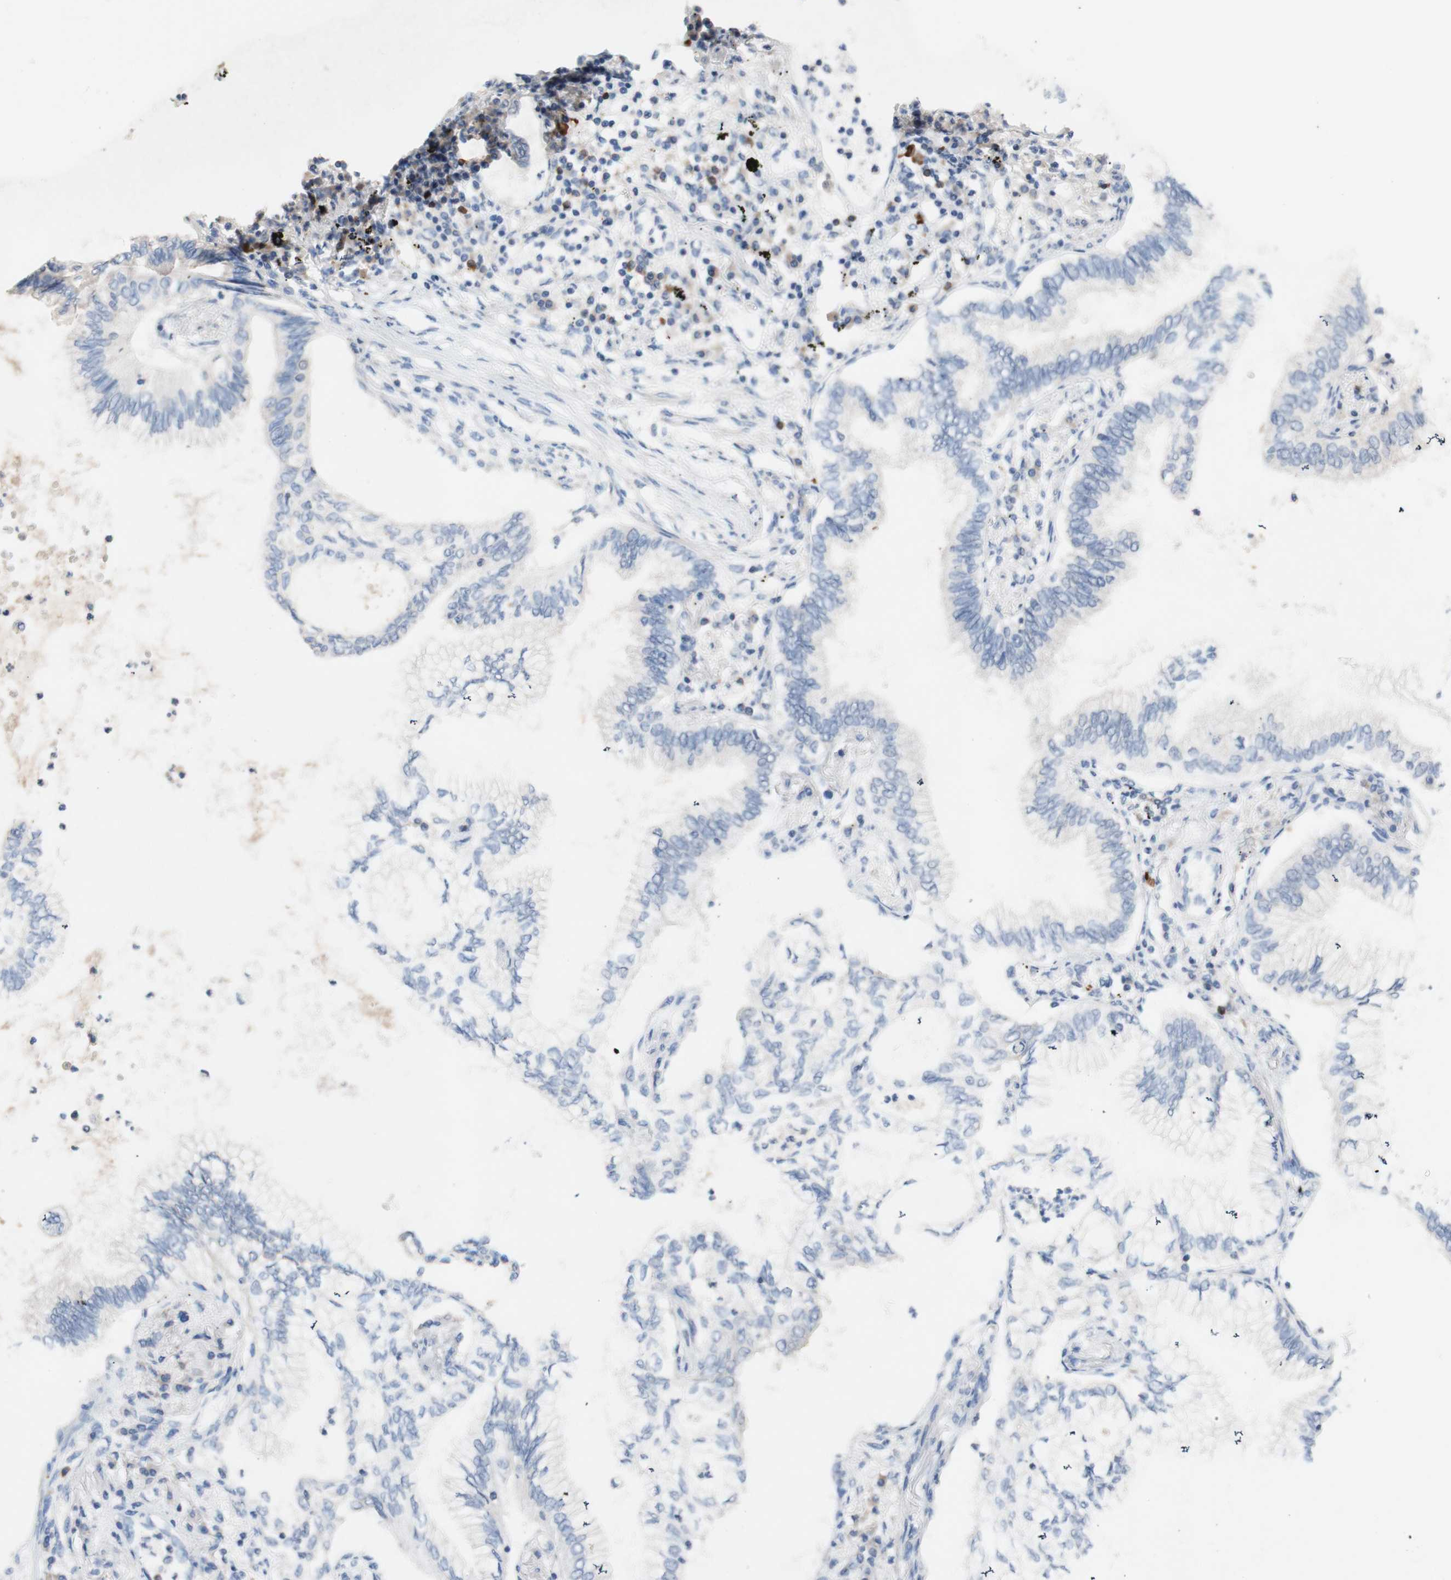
{"staining": {"intensity": "negative", "quantity": "none", "location": "none"}, "tissue": "lung cancer", "cell_type": "Tumor cells", "image_type": "cancer", "snomed": [{"axis": "morphology", "description": "Normal tissue, NOS"}, {"axis": "morphology", "description": "Adenocarcinoma, NOS"}, {"axis": "topography", "description": "Bronchus"}, {"axis": "topography", "description": "Lung"}], "caption": "Immunohistochemistry (IHC) micrograph of neoplastic tissue: human lung adenocarcinoma stained with DAB displays no significant protein expression in tumor cells.", "gene": "PACSIN1", "patient": {"sex": "female", "age": 70}}